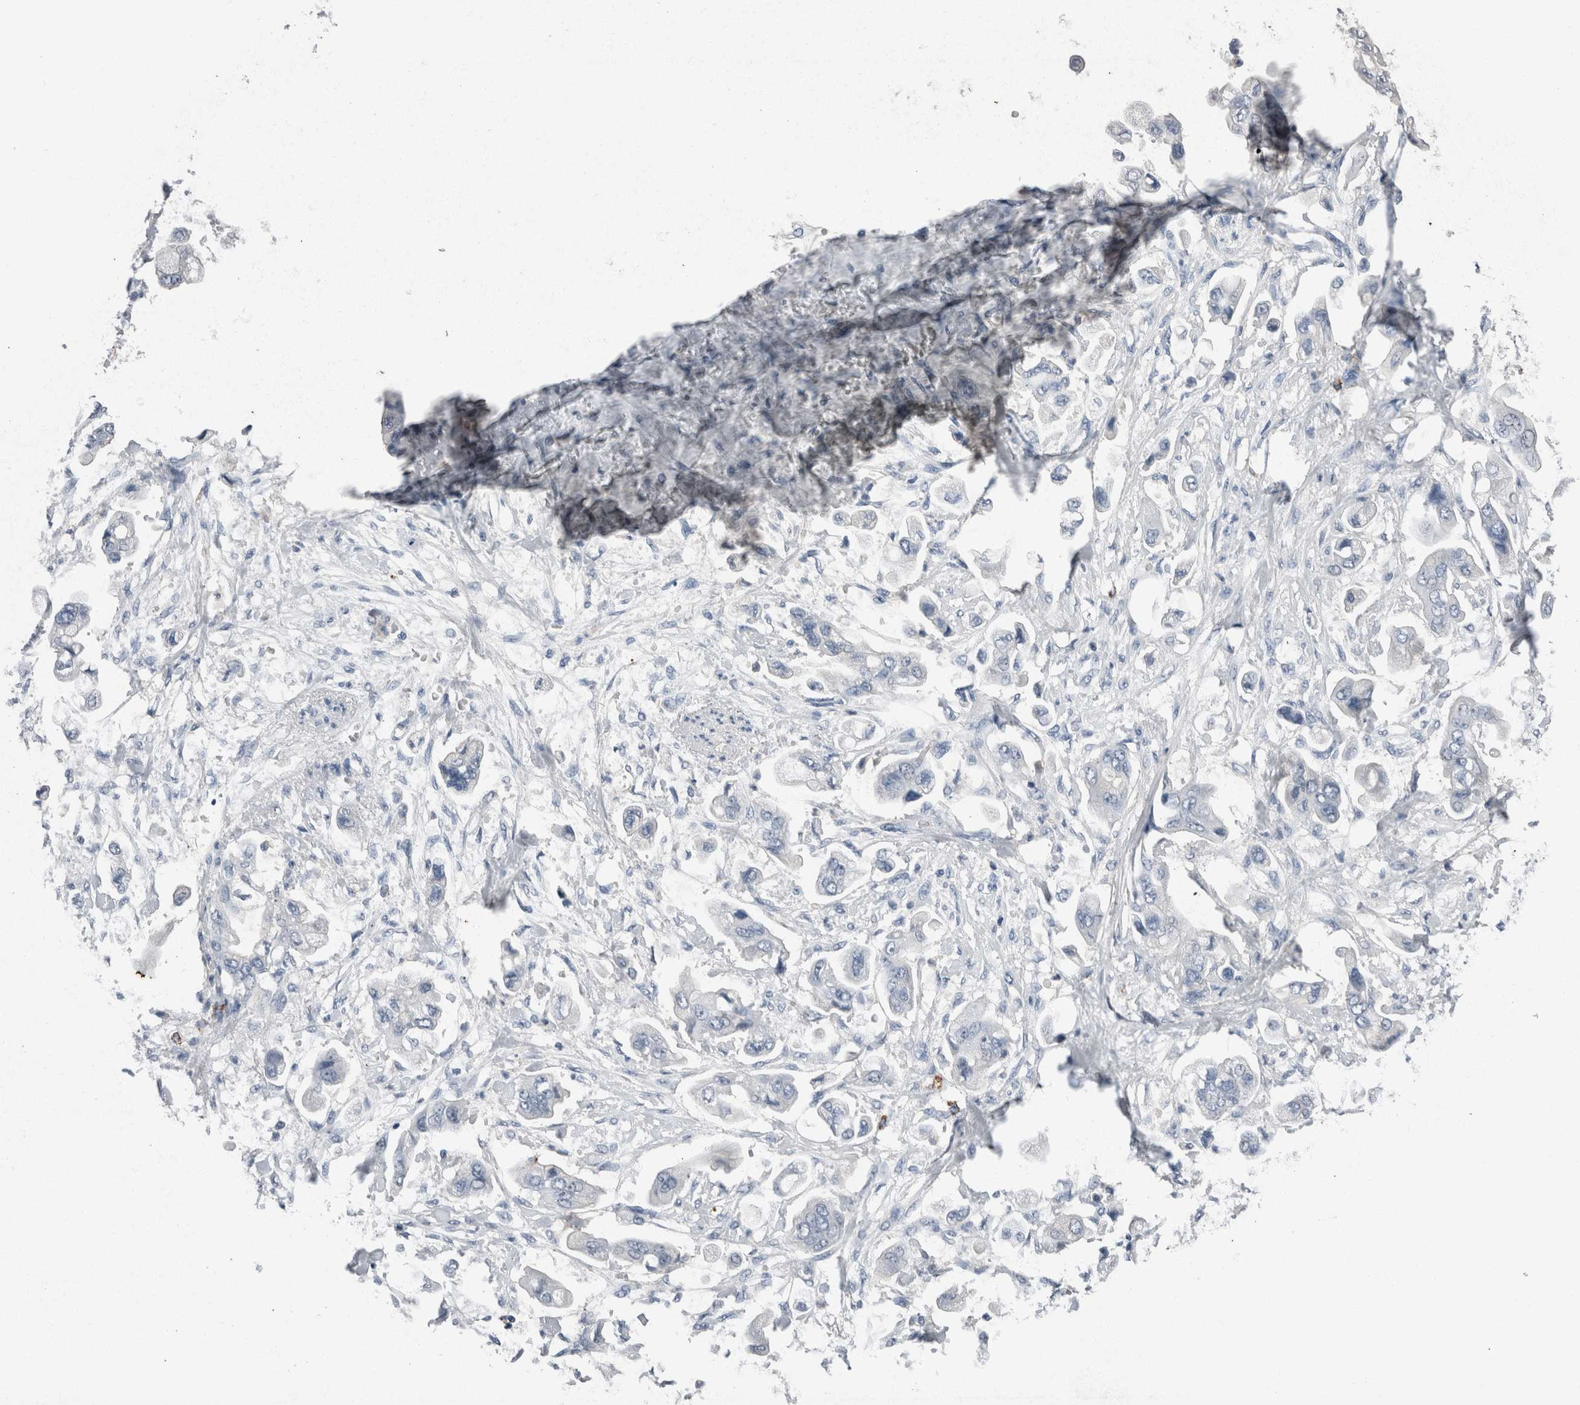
{"staining": {"intensity": "negative", "quantity": "none", "location": "none"}, "tissue": "stomach cancer", "cell_type": "Tumor cells", "image_type": "cancer", "snomed": [{"axis": "morphology", "description": "Adenocarcinoma, NOS"}, {"axis": "topography", "description": "Stomach"}], "caption": "The immunohistochemistry (IHC) image has no significant expression in tumor cells of stomach adenocarcinoma tissue. (DAB IHC with hematoxylin counter stain).", "gene": "CRNN", "patient": {"sex": "male", "age": 62}}